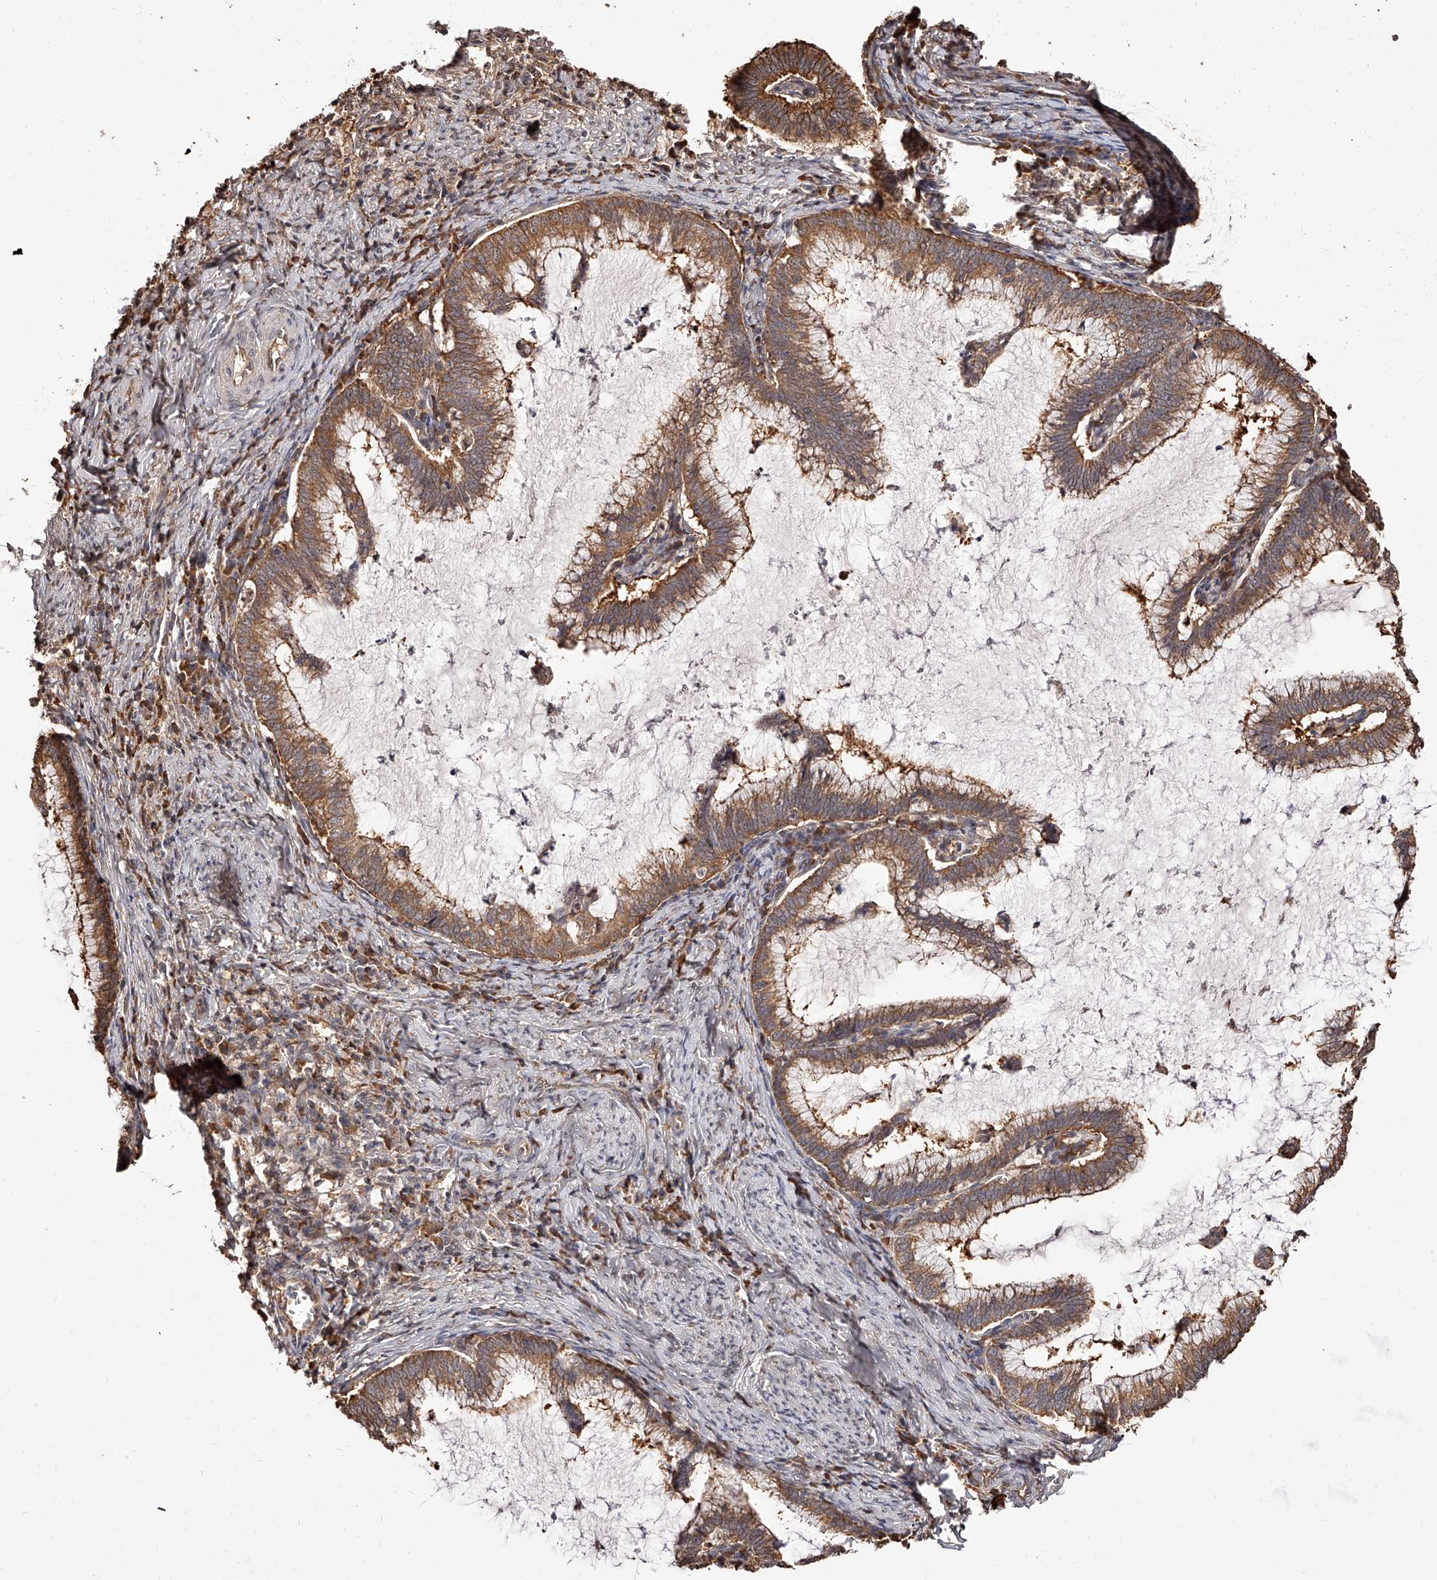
{"staining": {"intensity": "moderate", "quantity": ">75%", "location": "cytoplasmic/membranous"}, "tissue": "cervical cancer", "cell_type": "Tumor cells", "image_type": "cancer", "snomed": [{"axis": "morphology", "description": "Adenocarcinoma, NOS"}, {"axis": "topography", "description": "Cervix"}], "caption": "Adenocarcinoma (cervical) stained with IHC demonstrates moderate cytoplasmic/membranous positivity in approximately >75% of tumor cells. (DAB = brown stain, brightfield microscopy at high magnification).", "gene": "ZNF582", "patient": {"sex": "female", "age": 36}}